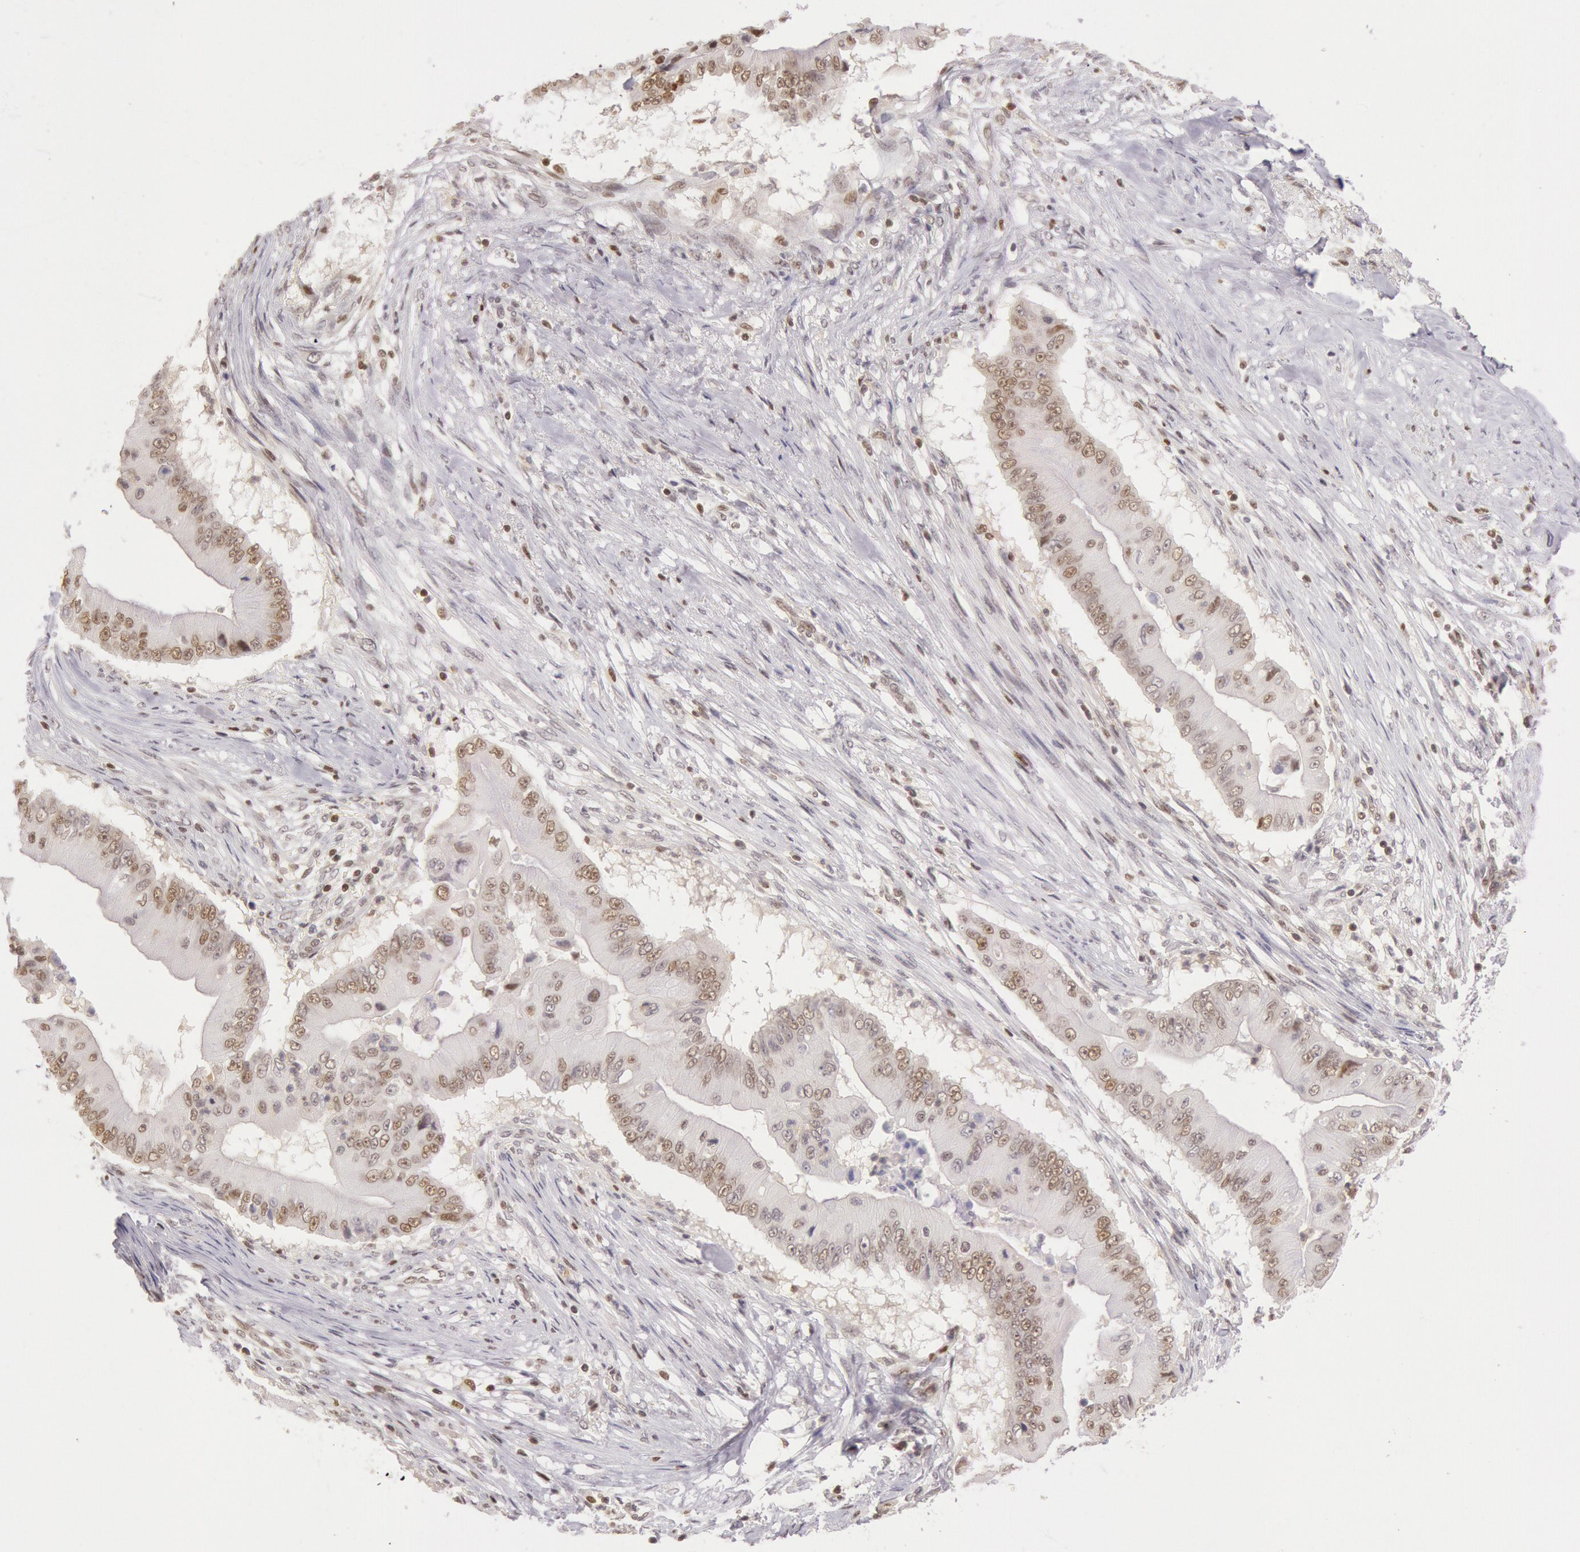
{"staining": {"intensity": "moderate", "quantity": "25%-75%", "location": "nuclear"}, "tissue": "pancreatic cancer", "cell_type": "Tumor cells", "image_type": "cancer", "snomed": [{"axis": "morphology", "description": "Adenocarcinoma, NOS"}, {"axis": "topography", "description": "Pancreas"}], "caption": "Tumor cells demonstrate moderate nuclear staining in about 25%-75% of cells in pancreatic cancer.", "gene": "ESS2", "patient": {"sex": "male", "age": 62}}